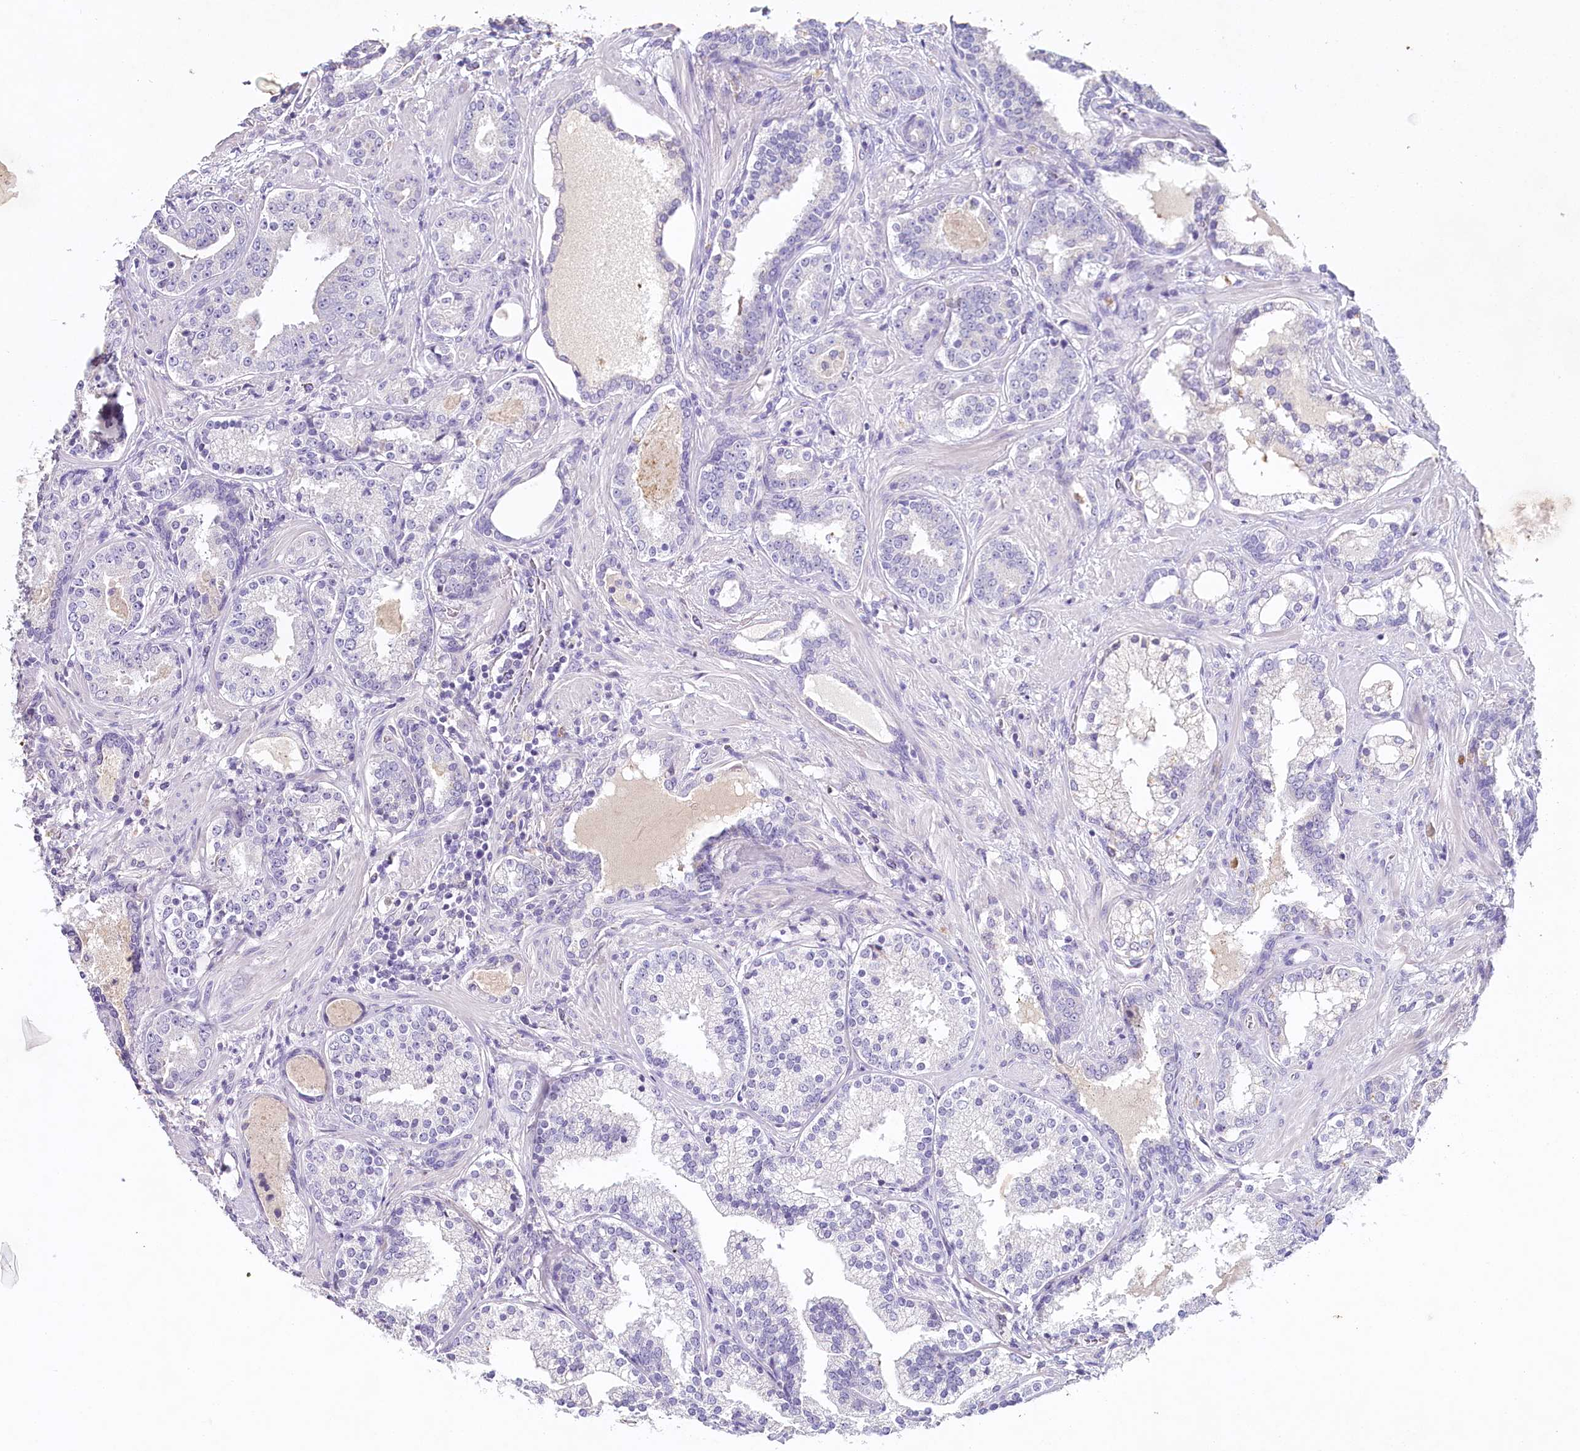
{"staining": {"intensity": "negative", "quantity": "none", "location": "none"}, "tissue": "prostate cancer", "cell_type": "Tumor cells", "image_type": "cancer", "snomed": [{"axis": "morphology", "description": "Adenocarcinoma, High grade"}, {"axis": "topography", "description": "Prostate"}], "caption": "The histopathology image demonstrates no significant positivity in tumor cells of prostate adenocarcinoma (high-grade).", "gene": "HPD", "patient": {"sex": "male", "age": 58}}